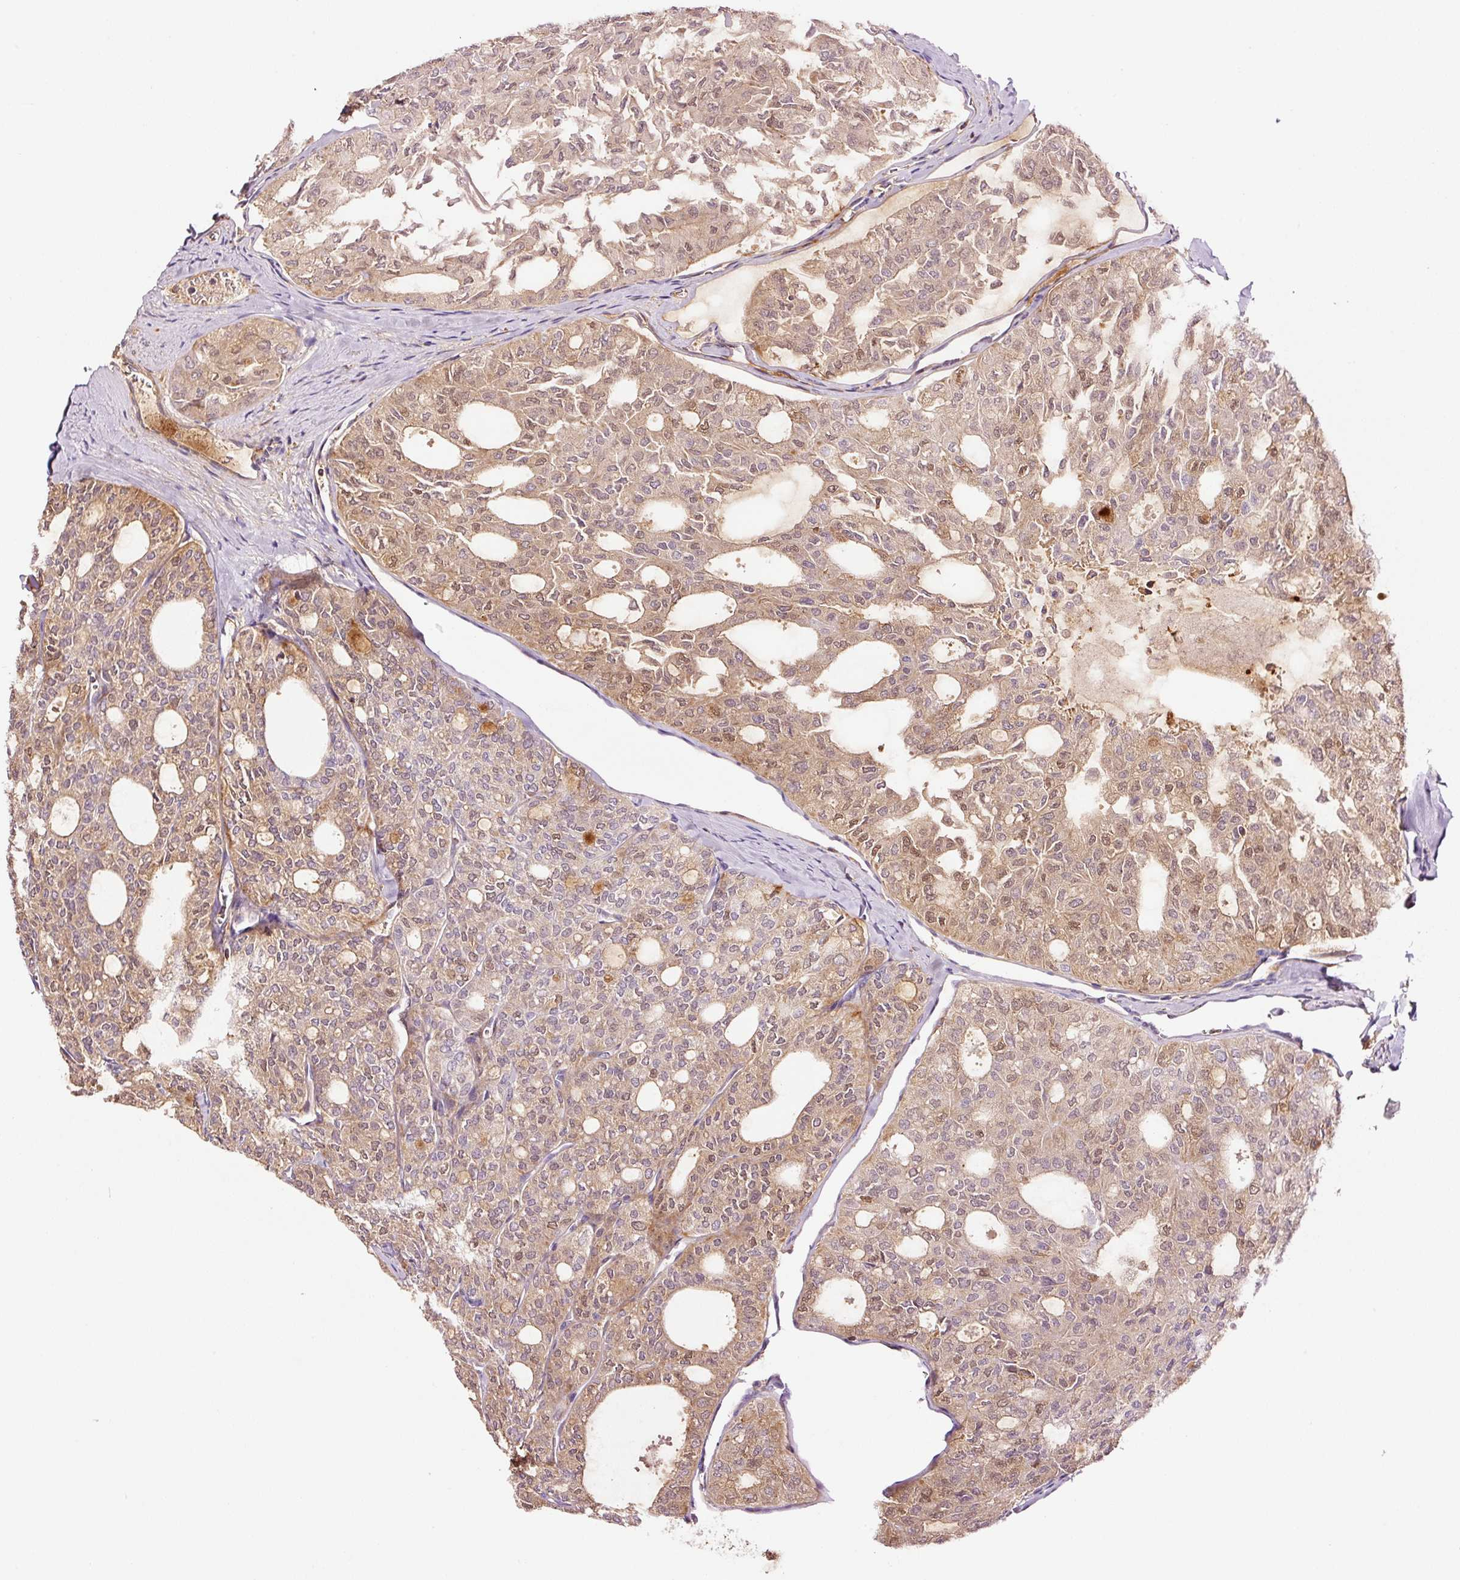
{"staining": {"intensity": "weak", "quantity": ">75%", "location": "cytoplasmic/membranous,nuclear"}, "tissue": "thyroid cancer", "cell_type": "Tumor cells", "image_type": "cancer", "snomed": [{"axis": "morphology", "description": "Follicular adenoma carcinoma, NOS"}, {"axis": "topography", "description": "Thyroid gland"}], "caption": "Thyroid cancer (follicular adenoma carcinoma) stained for a protein (brown) exhibits weak cytoplasmic/membranous and nuclear positive staining in about >75% of tumor cells.", "gene": "METAP1", "patient": {"sex": "male", "age": 75}}